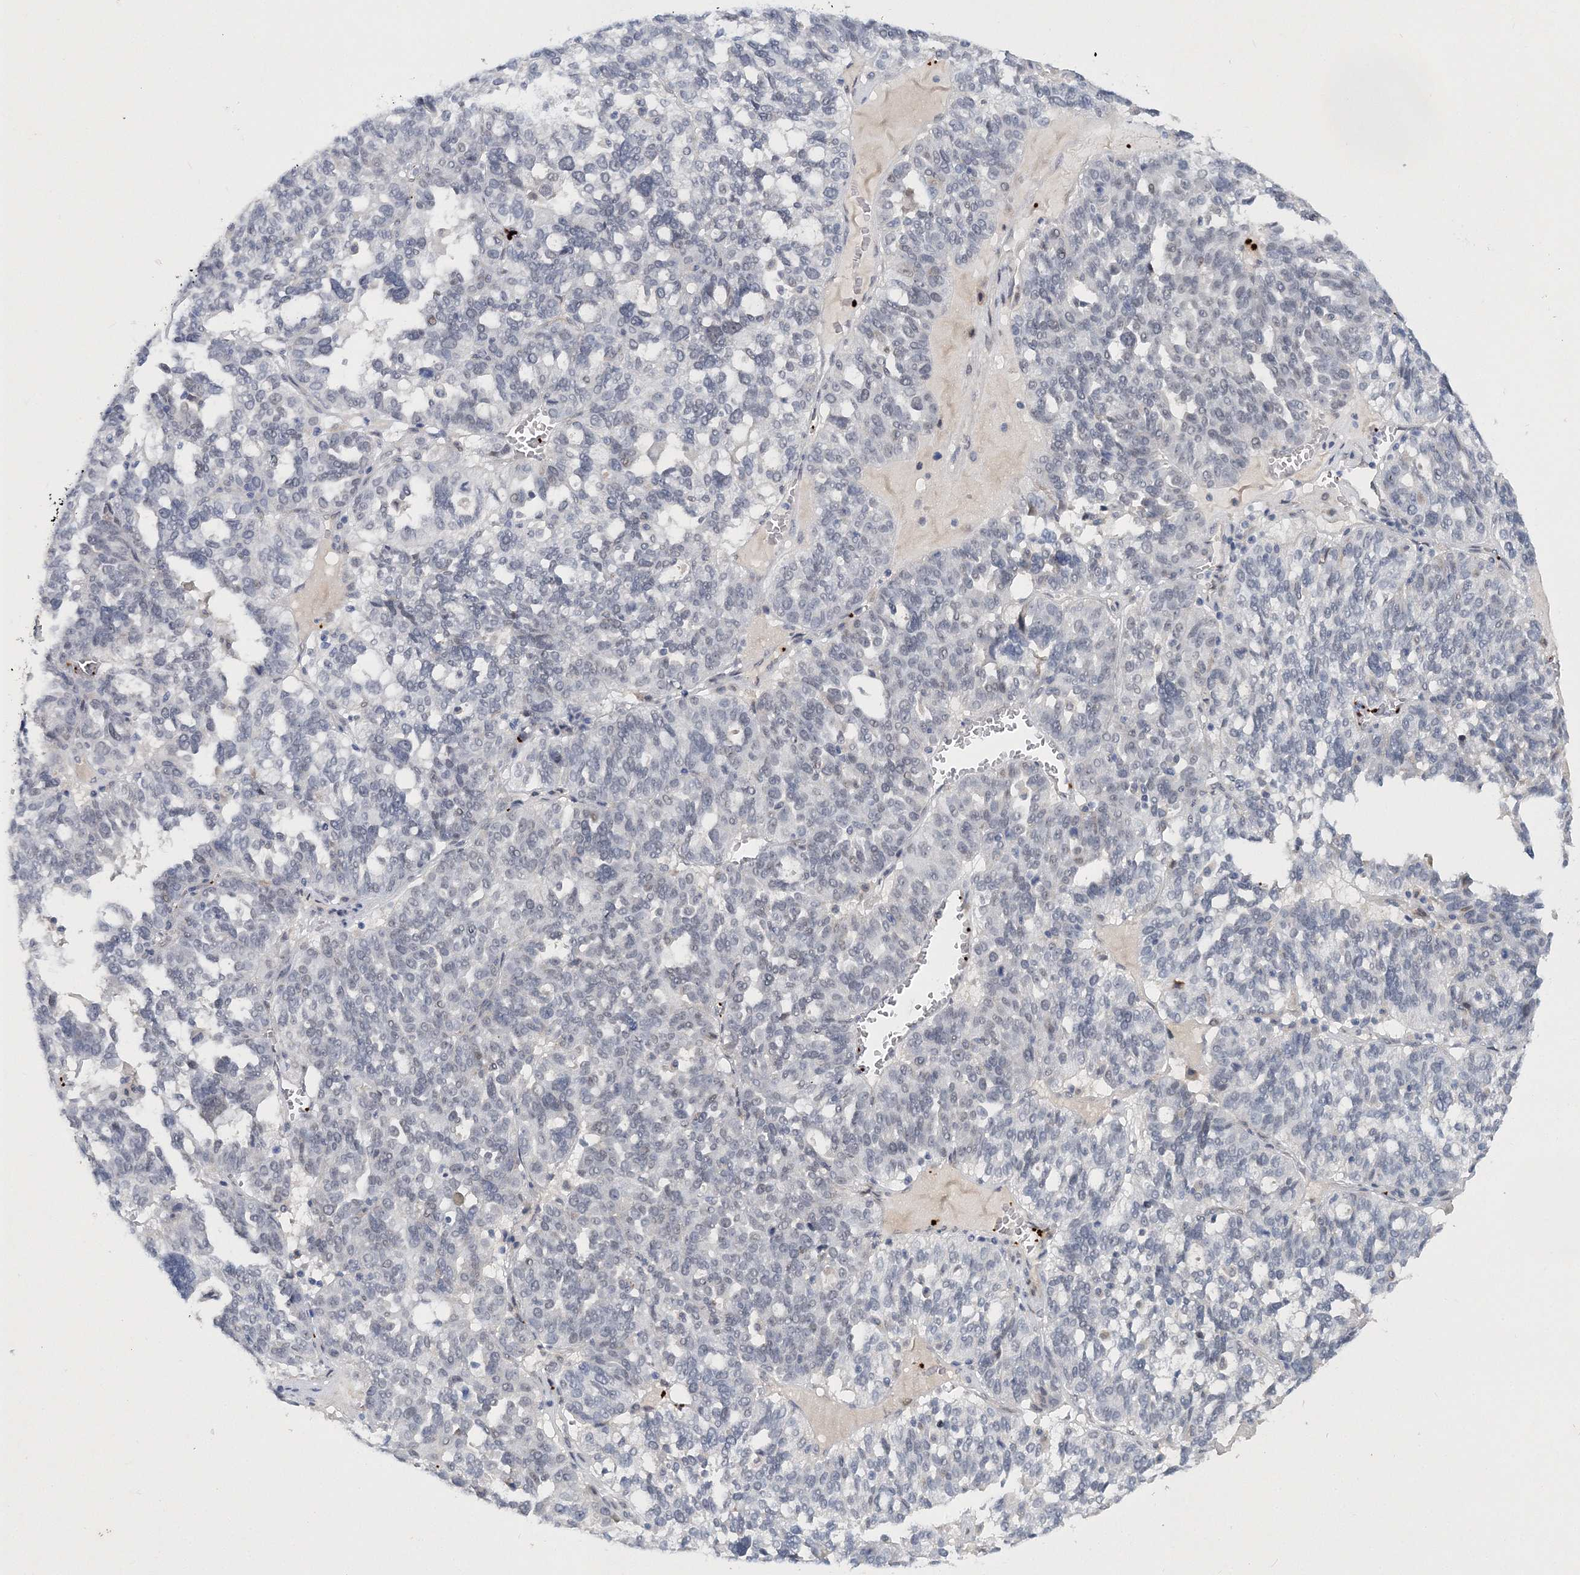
{"staining": {"intensity": "negative", "quantity": "none", "location": "none"}, "tissue": "ovarian cancer", "cell_type": "Tumor cells", "image_type": "cancer", "snomed": [{"axis": "morphology", "description": "Cystadenocarcinoma, serous, NOS"}, {"axis": "topography", "description": "Ovary"}], "caption": "High magnification brightfield microscopy of ovarian serous cystadenocarcinoma stained with DAB (3,3'-diaminobenzidine) (brown) and counterstained with hematoxylin (blue): tumor cells show no significant positivity.", "gene": "MYOZ2", "patient": {"sex": "female", "age": 59}}